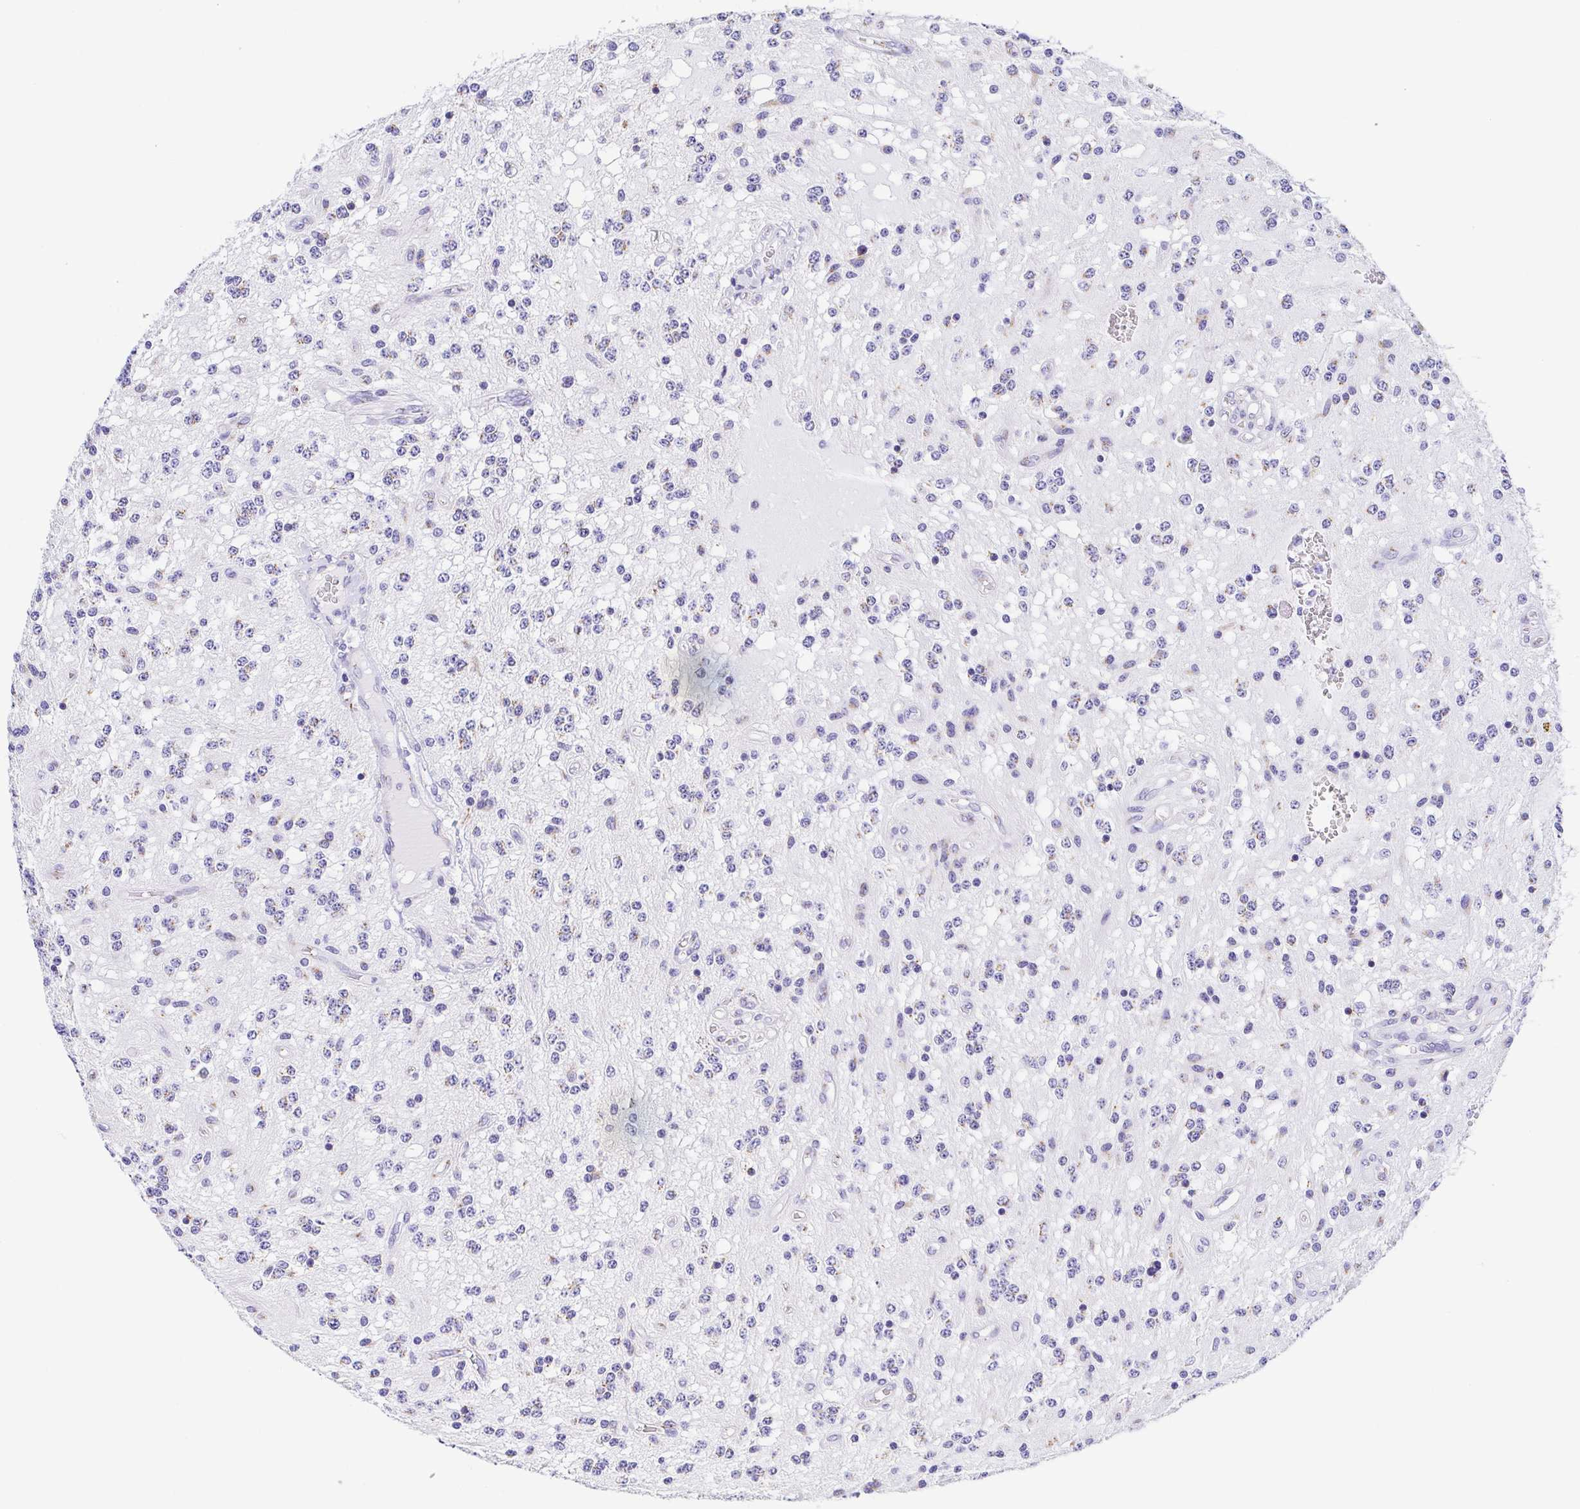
{"staining": {"intensity": "negative", "quantity": "none", "location": "none"}, "tissue": "glioma", "cell_type": "Tumor cells", "image_type": "cancer", "snomed": [{"axis": "morphology", "description": "Glioma, malignant, Low grade"}, {"axis": "topography", "description": "Cerebellum"}], "caption": "DAB (3,3'-diaminobenzidine) immunohistochemical staining of glioma shows no significant positivity in tumor cells.", "gene": "SULT1B1", "patient": {"sex": "female", "age": 14}}